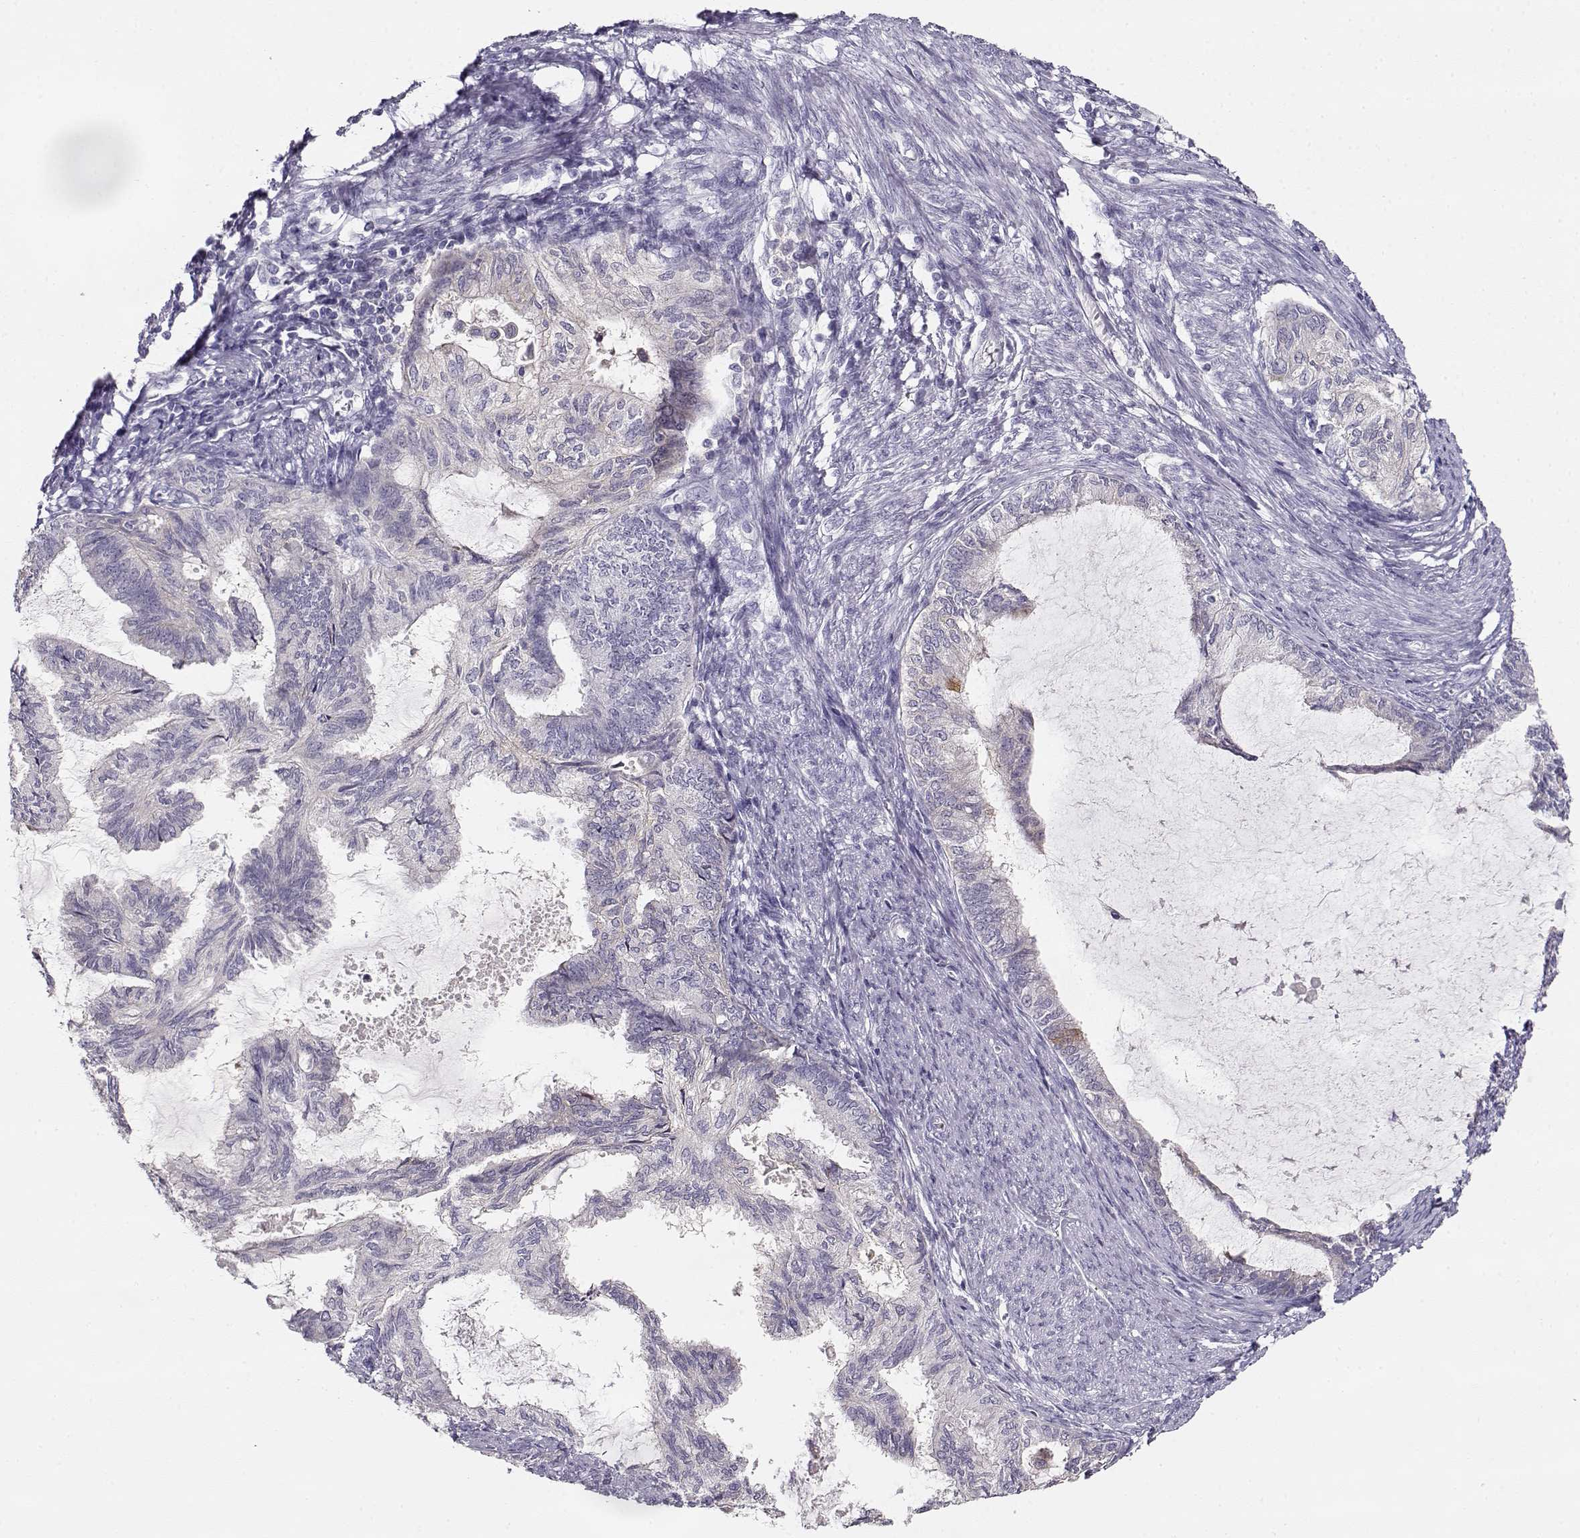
{"staining": {"intensity": "negative", "quantity": "none", "location": "none"}, "tissue": "endometrial cancer", "cell_type": "Tumor cells", "image_type": "cancer", "snomed": [{"axis": "morphology", "description": "Adenocarcinoma, NOS"}, {"axis": "topography", "description": "Endometrium"}], "caption": "A high-resolution micrograph shows immunohistochemistry (IHC) staining of endometrial cancer, which displays no significant expression in tumor cells.", "gene": "NDRG4", "patient": {"sex": "female", "age": 86}}